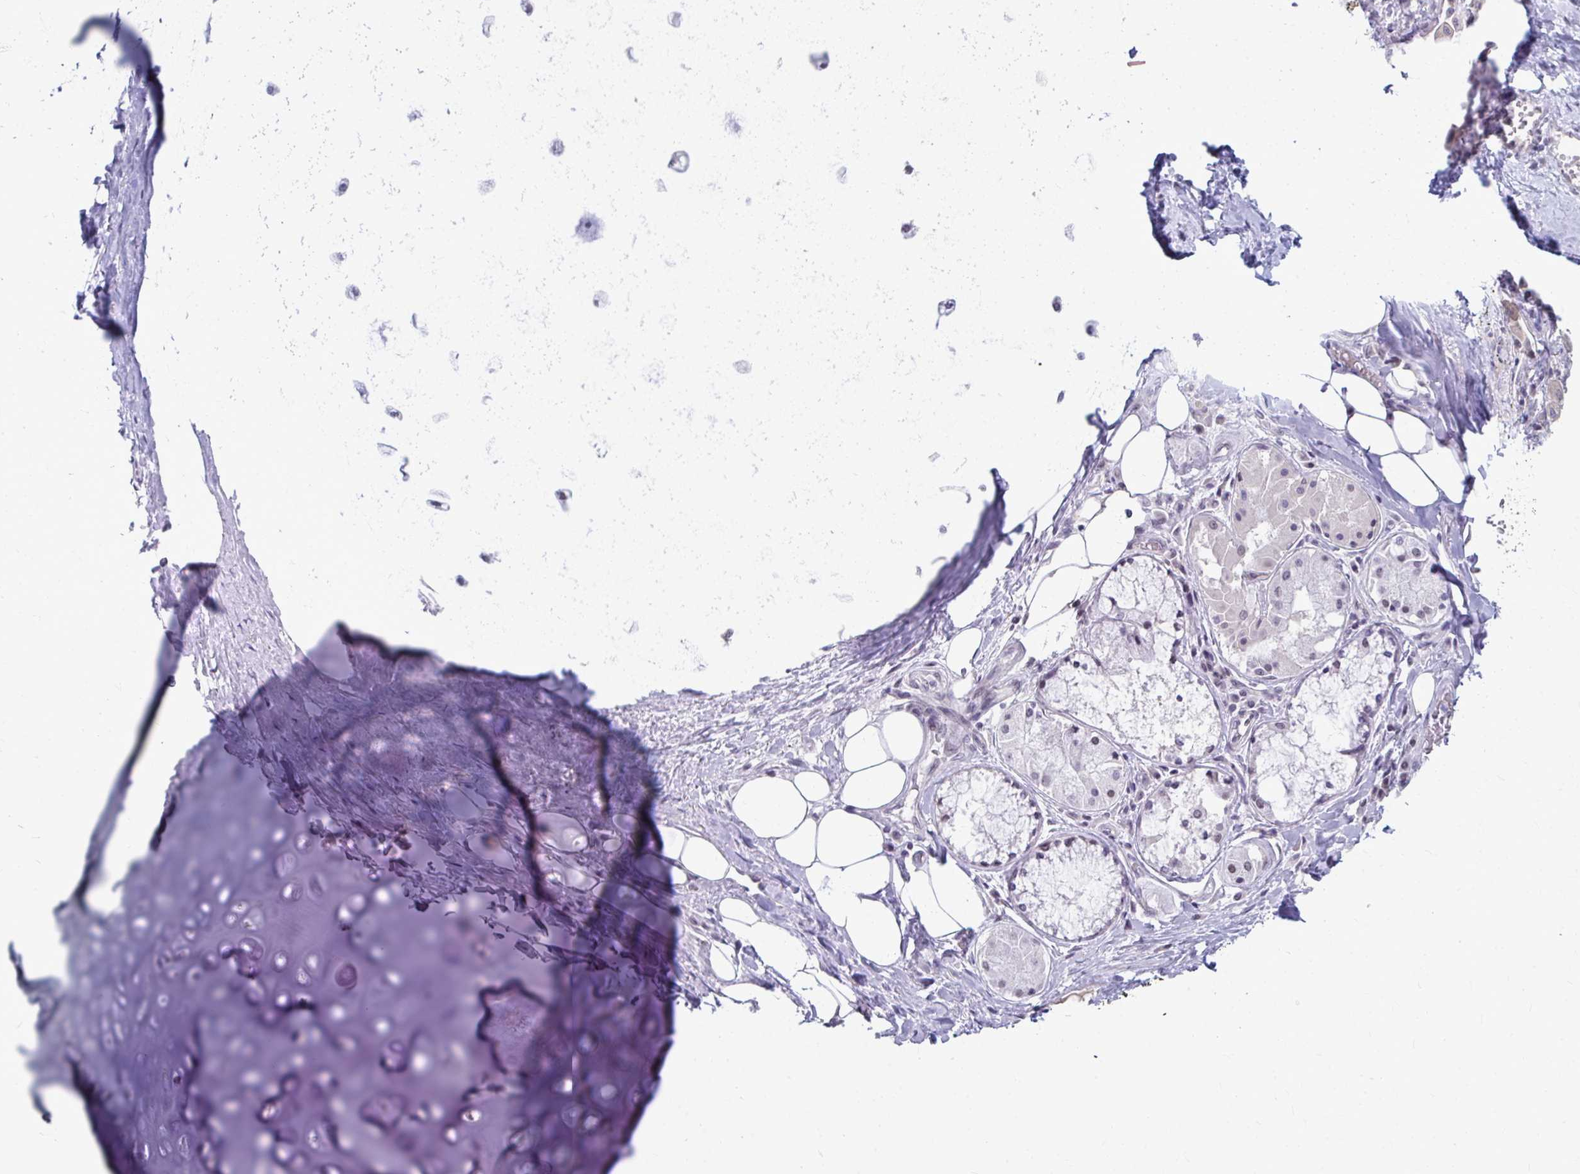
{"staining": {"intensity": "negative", "quantity": "none", "location": "none"}, "tissue": "adipose tissue", "cell_type": "Adipocytes", "image_type": "normal", "snomed": [{"axis": "morphology", "description": "Normal tissue, NOS"}, {"axis": "topography", "description": "Cartilage tissue"}, {"axis": "topography", "description": "Bronchus"}], "caption": "An IHC image of normal adipose tissue is shown. There is no staining in adipocytes of adipose tissue.", "gene": "MAF1", "patient": {"sex": "male", "age": 64}}